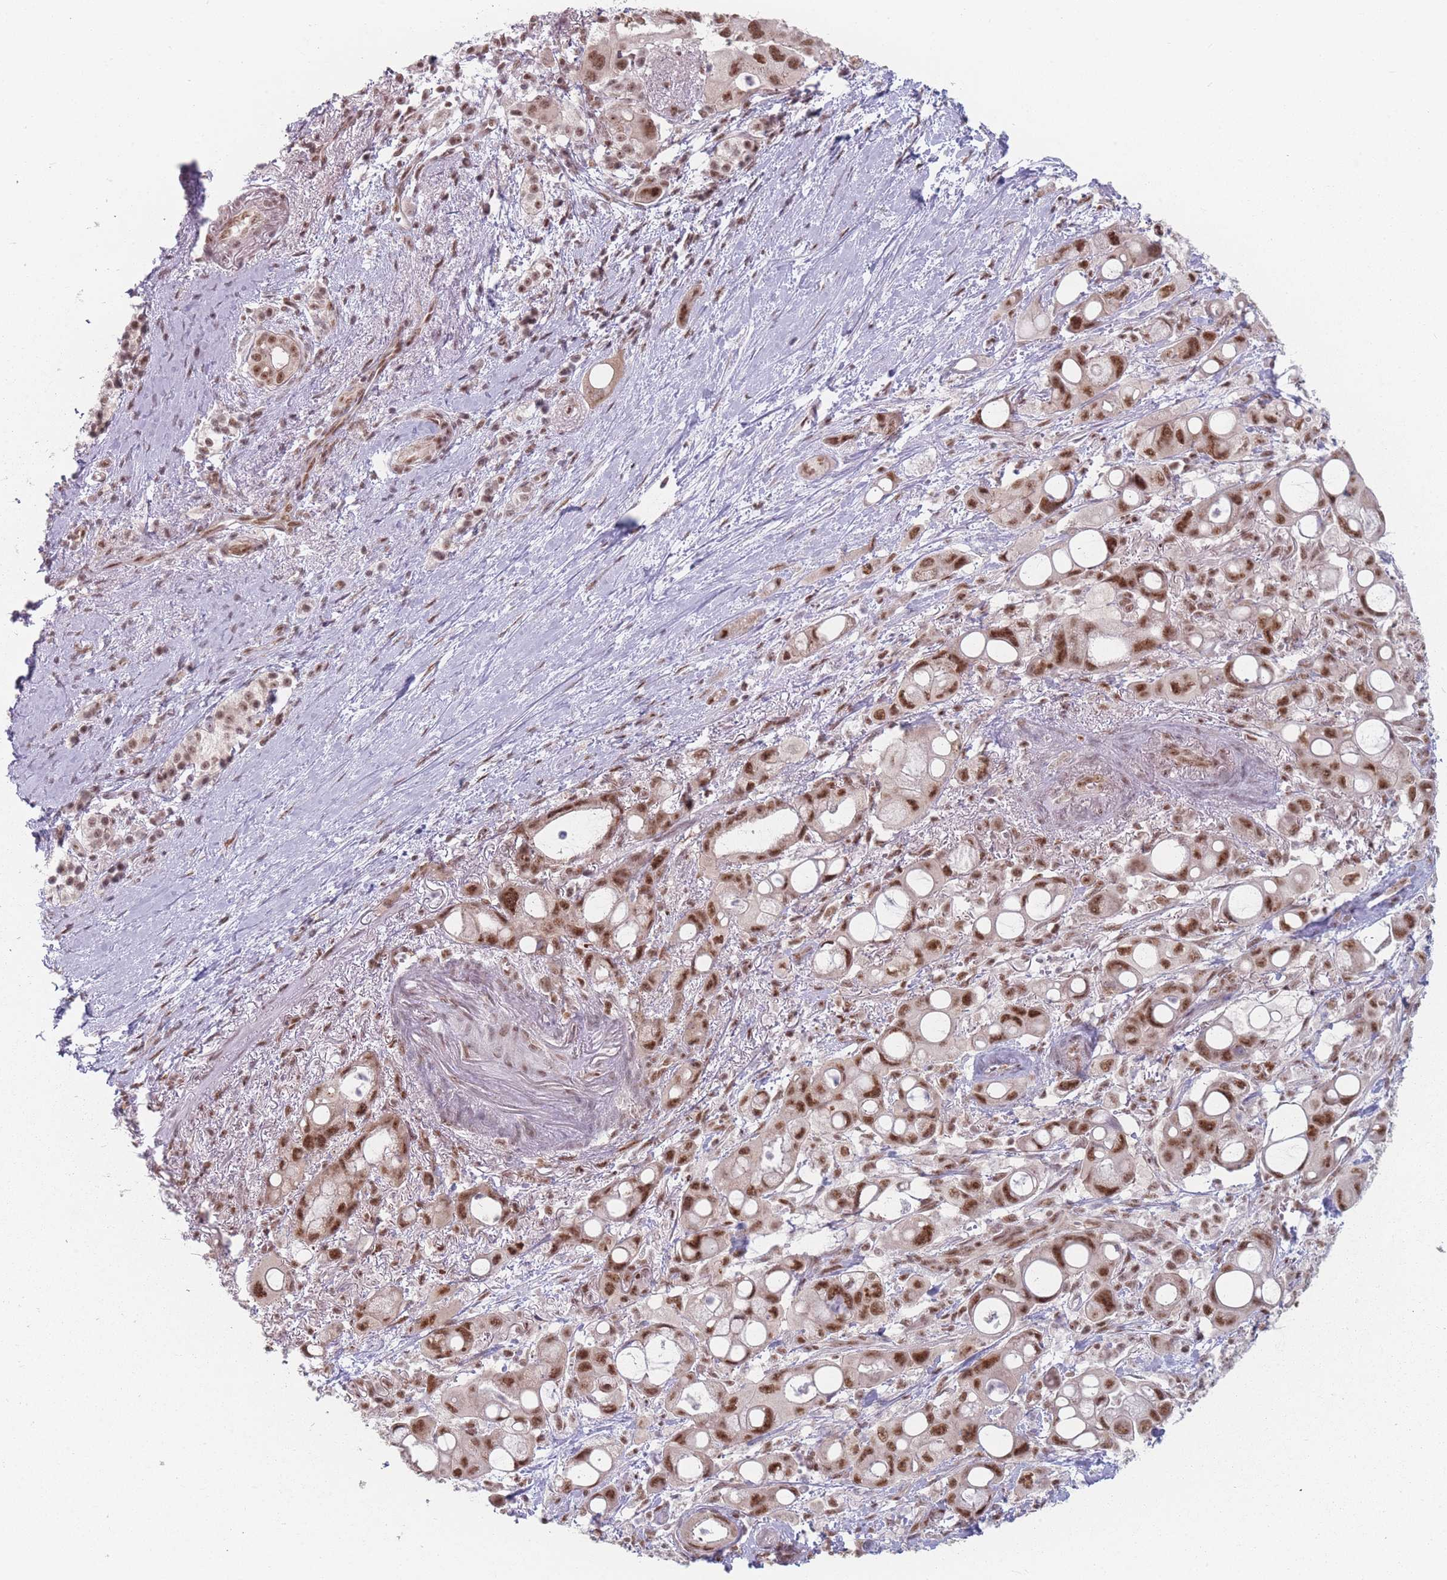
{"staining": {"intensity": "strong", "quantity": ">75%", "location": "nuclear"}, "tissue": "pancreatic cancer", "cell_type": "Tumor cells", "image_type": "cancer", "snomed": [{"axis": "morphology", "description": "Adenocarcinoma, NOS"}, {"axis": "topography", "description": "Pancreas"}], "caption": "Tumor cells demonstrate strong nuclear positivity in about >75% of cells in adenocarcinoma (pancreatic).", "gene": "ZC3H14", "patient": {"sex": "male", "age": 68}}